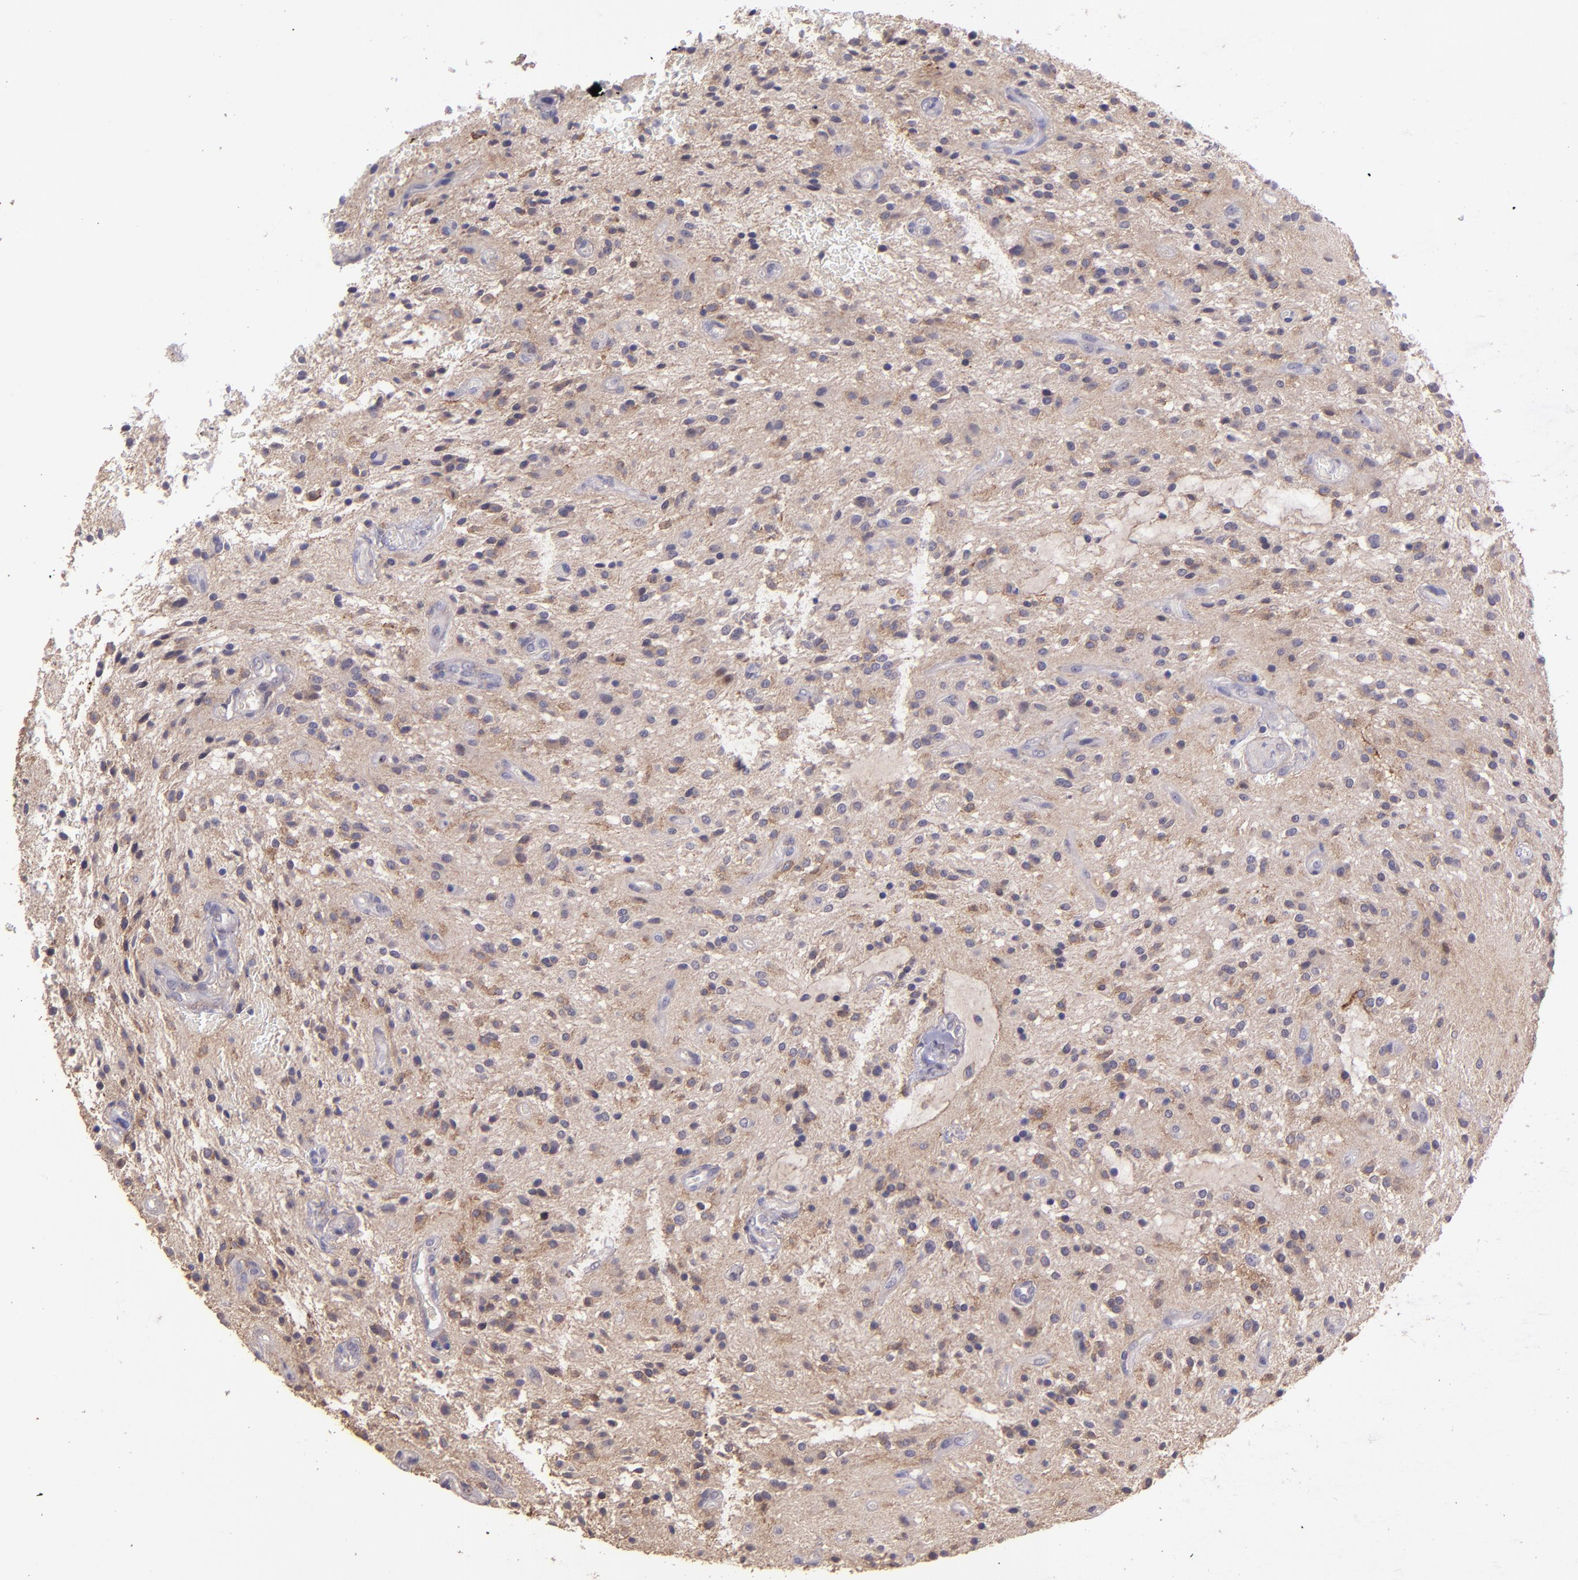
{"staining": {"intensity": "weak", "quantity": ">75%", "location": "cytoplasmic/membranous"}, "tissue": "glioma", "cell_type": "Tumor cells", "image_type": "cancer", "snomed": [{"axis": "morphology", "description": "Glioma, malignant, NOS"}, {"axis": "topography", "description": "Cerebellum"}], "caption": "Immunohistochemistry (IHC) (DAB) staining of glioma shows weak cytoplasmic/membranous protein expression in approximately >75% of tumor cells.", "gene": "PAPPA", "patient": {"sex": "female", "age": 10}}